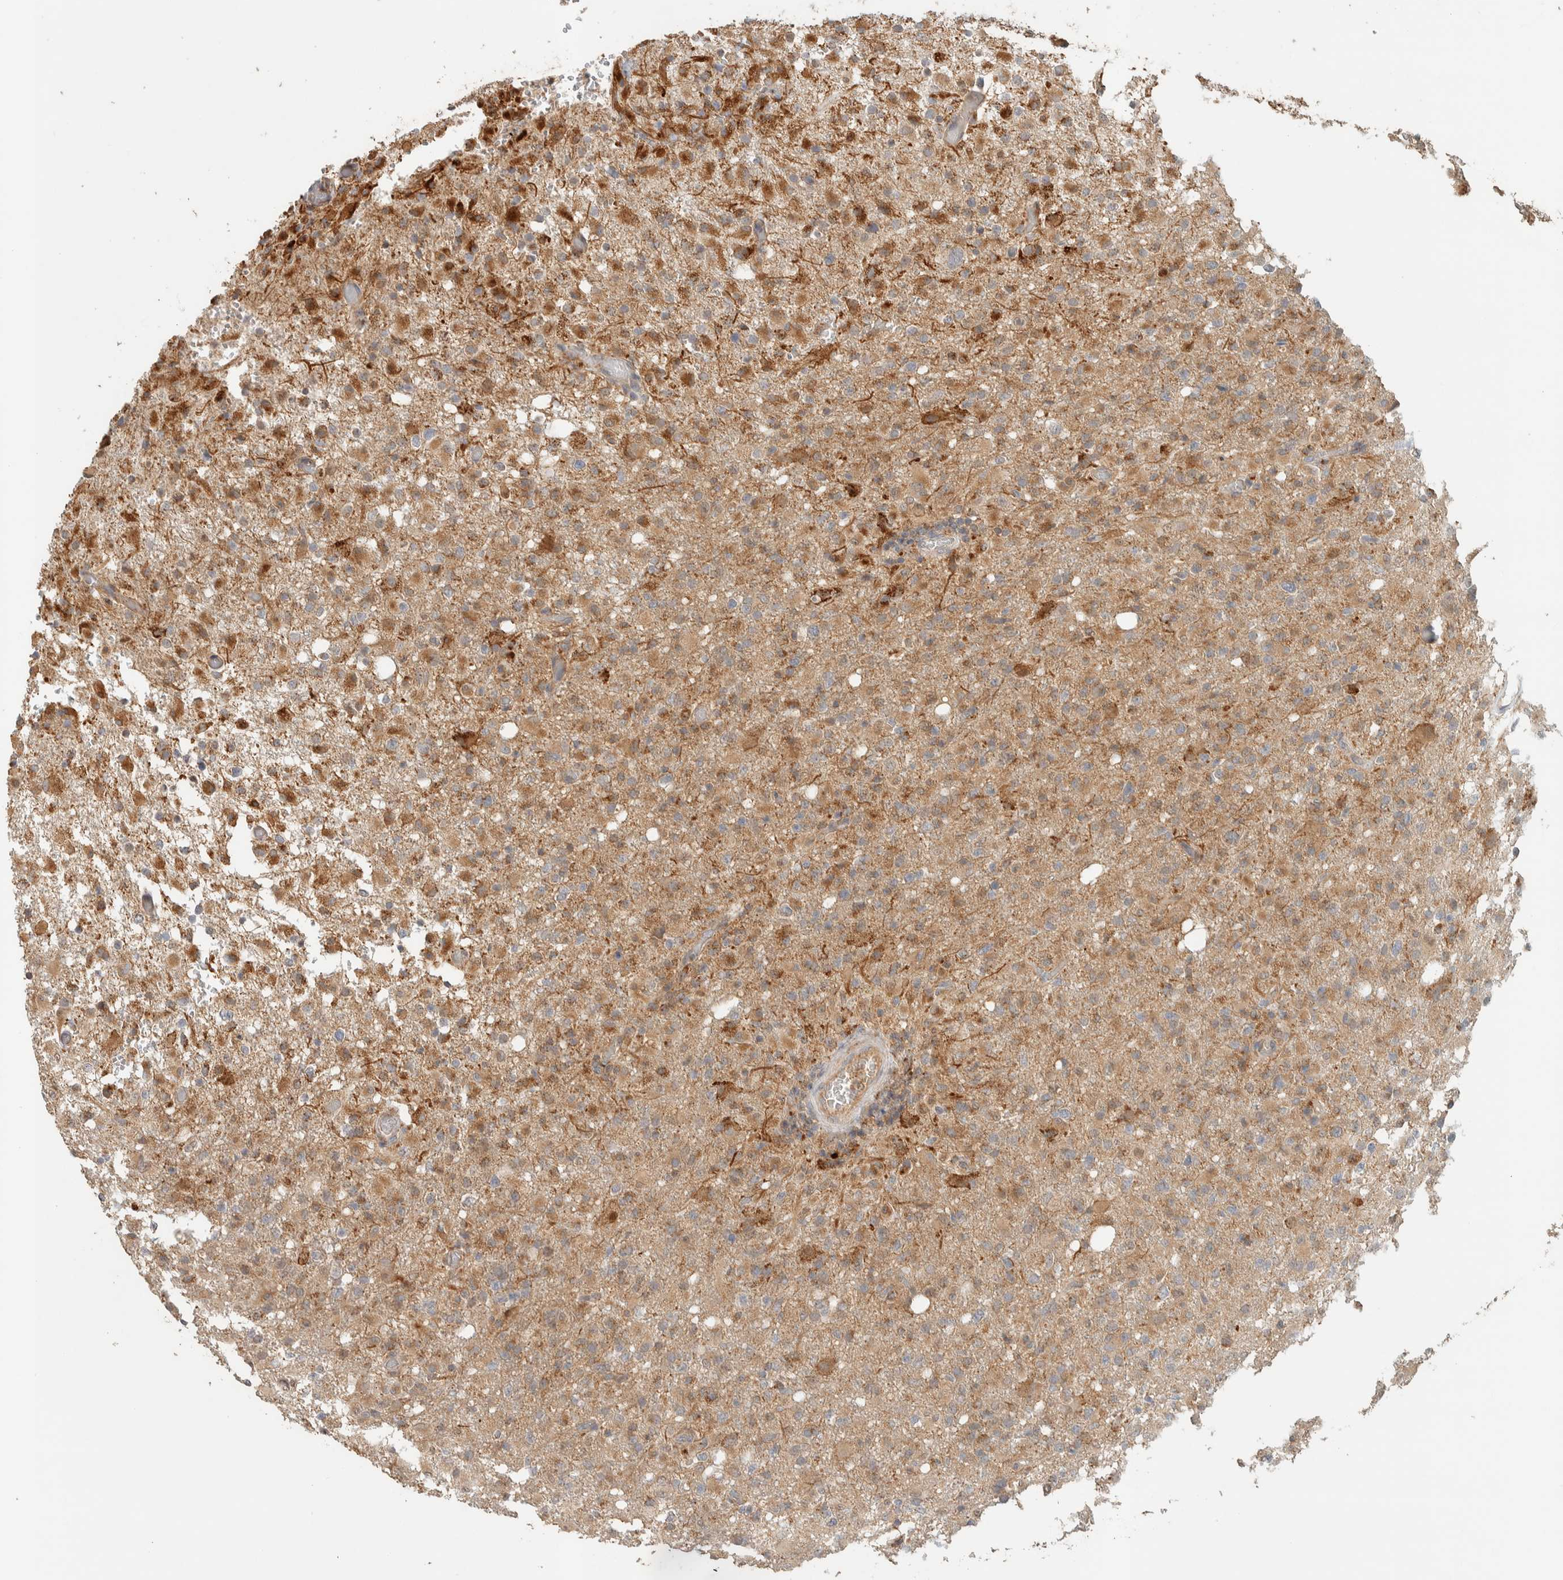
{"staining": {"intensity": "moderate", "quantity": ">75%", "location": "cytoplasmic/membranous"}, "tissue": "glioma", "cell_type": "Tumor cells", "image_type": "cancer", "snomed": [{"axis": "morphology", "description": "Glioma, malignant, High grade"}, {"axis": "topography", "description": "Brain"}], "caption": "IHC staining of malignant high-grade glioma, which reveals medium levels of moderate cytoplasmic/membranous expression in approximately >75% of tumor cells indicating moderate cytoplasmic/membranous protein expression. The staining was performed using DAB (brown) for protein detection and nuclei were counterstained in hematoxylin (blue).", "gene": "PDE7B", "patient": {"sex": "female", "age": 57}}